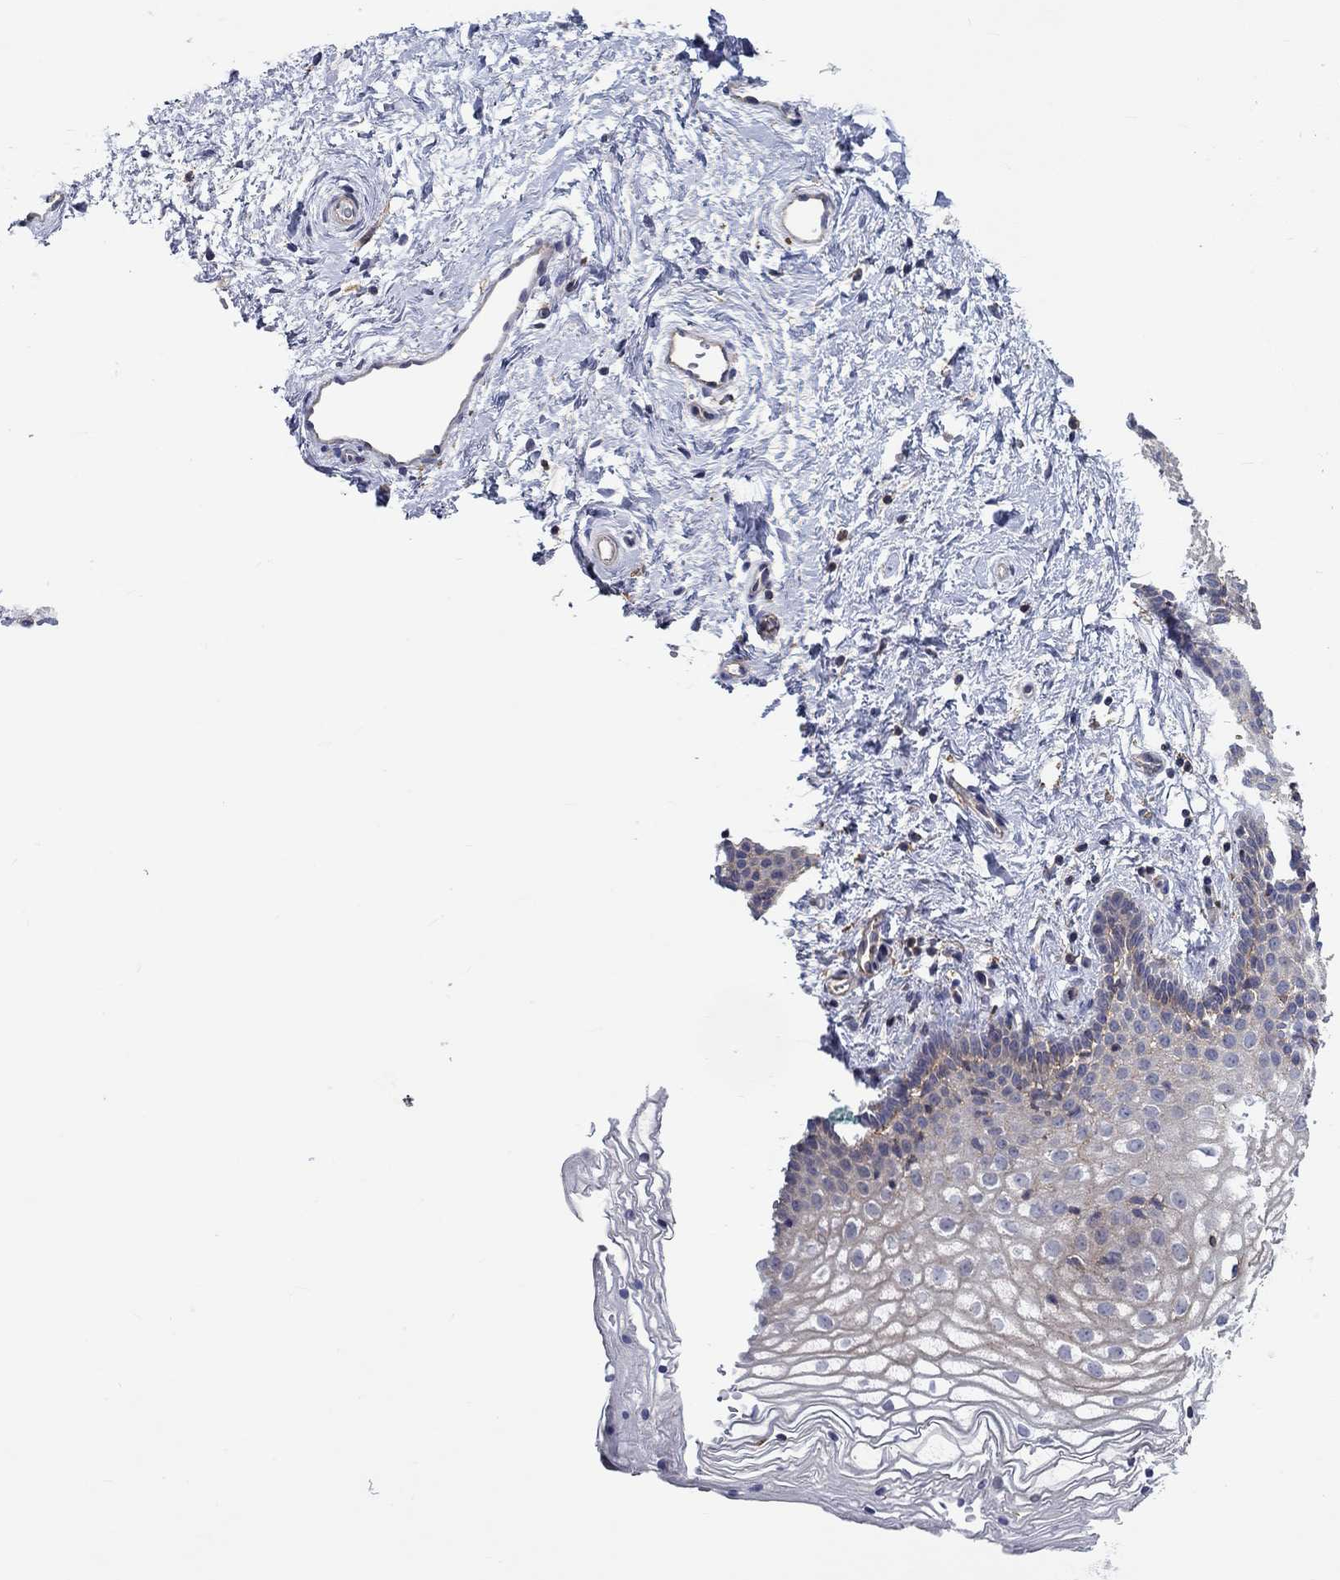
{"staining": {"intensity": "weak", "quantity": "<25%", "location": "cytoplasmic/membranous"}, "tissue": "vagina", "cell_type": "Squamous epithelial cells", "image_type": "normal", "snomed": [{"axis": "morphology", "description": "Normal tissue, NOS"}, {"axis": "topography", "description": "Vagina"}], "caption": "The image exhibits no significant staining in squamous epithelial cells of vagina.", "gene": "PCDHGA10", "patient": {"sex": "female", "age": 36}}